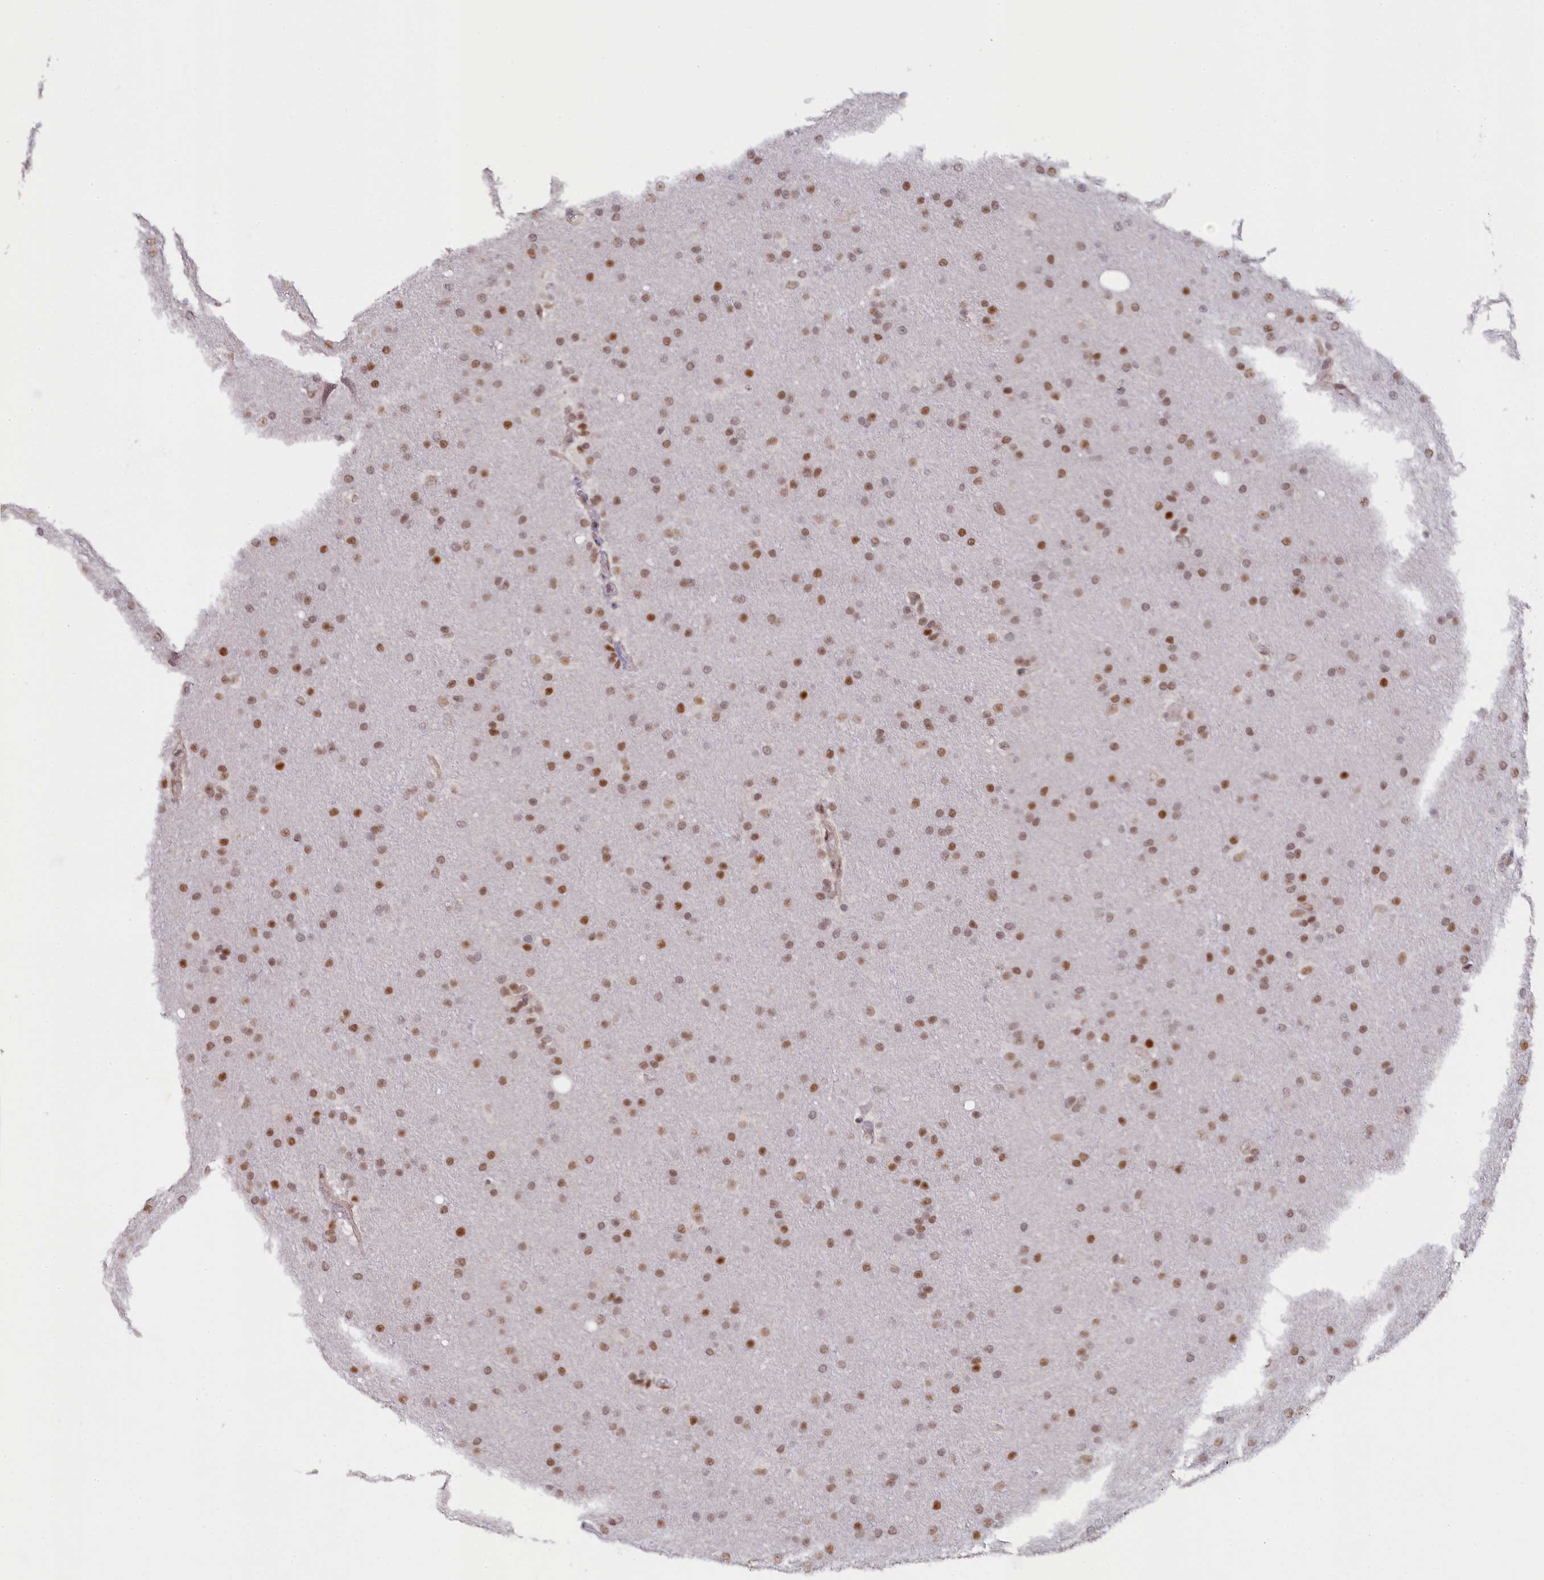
{"staining": {"intensity": "moderate", "quantity": "25%-75%", "location": "nuclear"}, "tissue": "glioma", "cell_type": "Tumor cells", "image_type": "cancer", "snomed": [{"axis": "morphology", "description": "Glioma, malignant, Low grade"}, {"axis": "topography", "description": "Brain"}], "caption": "A high-resolution histopathology image shows immunohistochemistry (IHC) staining of malignant glioma (low-grade), which displays moderate nuclear staining in approximately 25%-75% of tumor cells. Using DAB (brown) and hematoxylin (blue) stains, captured at high magnification using brightfield microscopy.", "gene": "INTS14", "patient": {"sex": "female", "age": 32}}